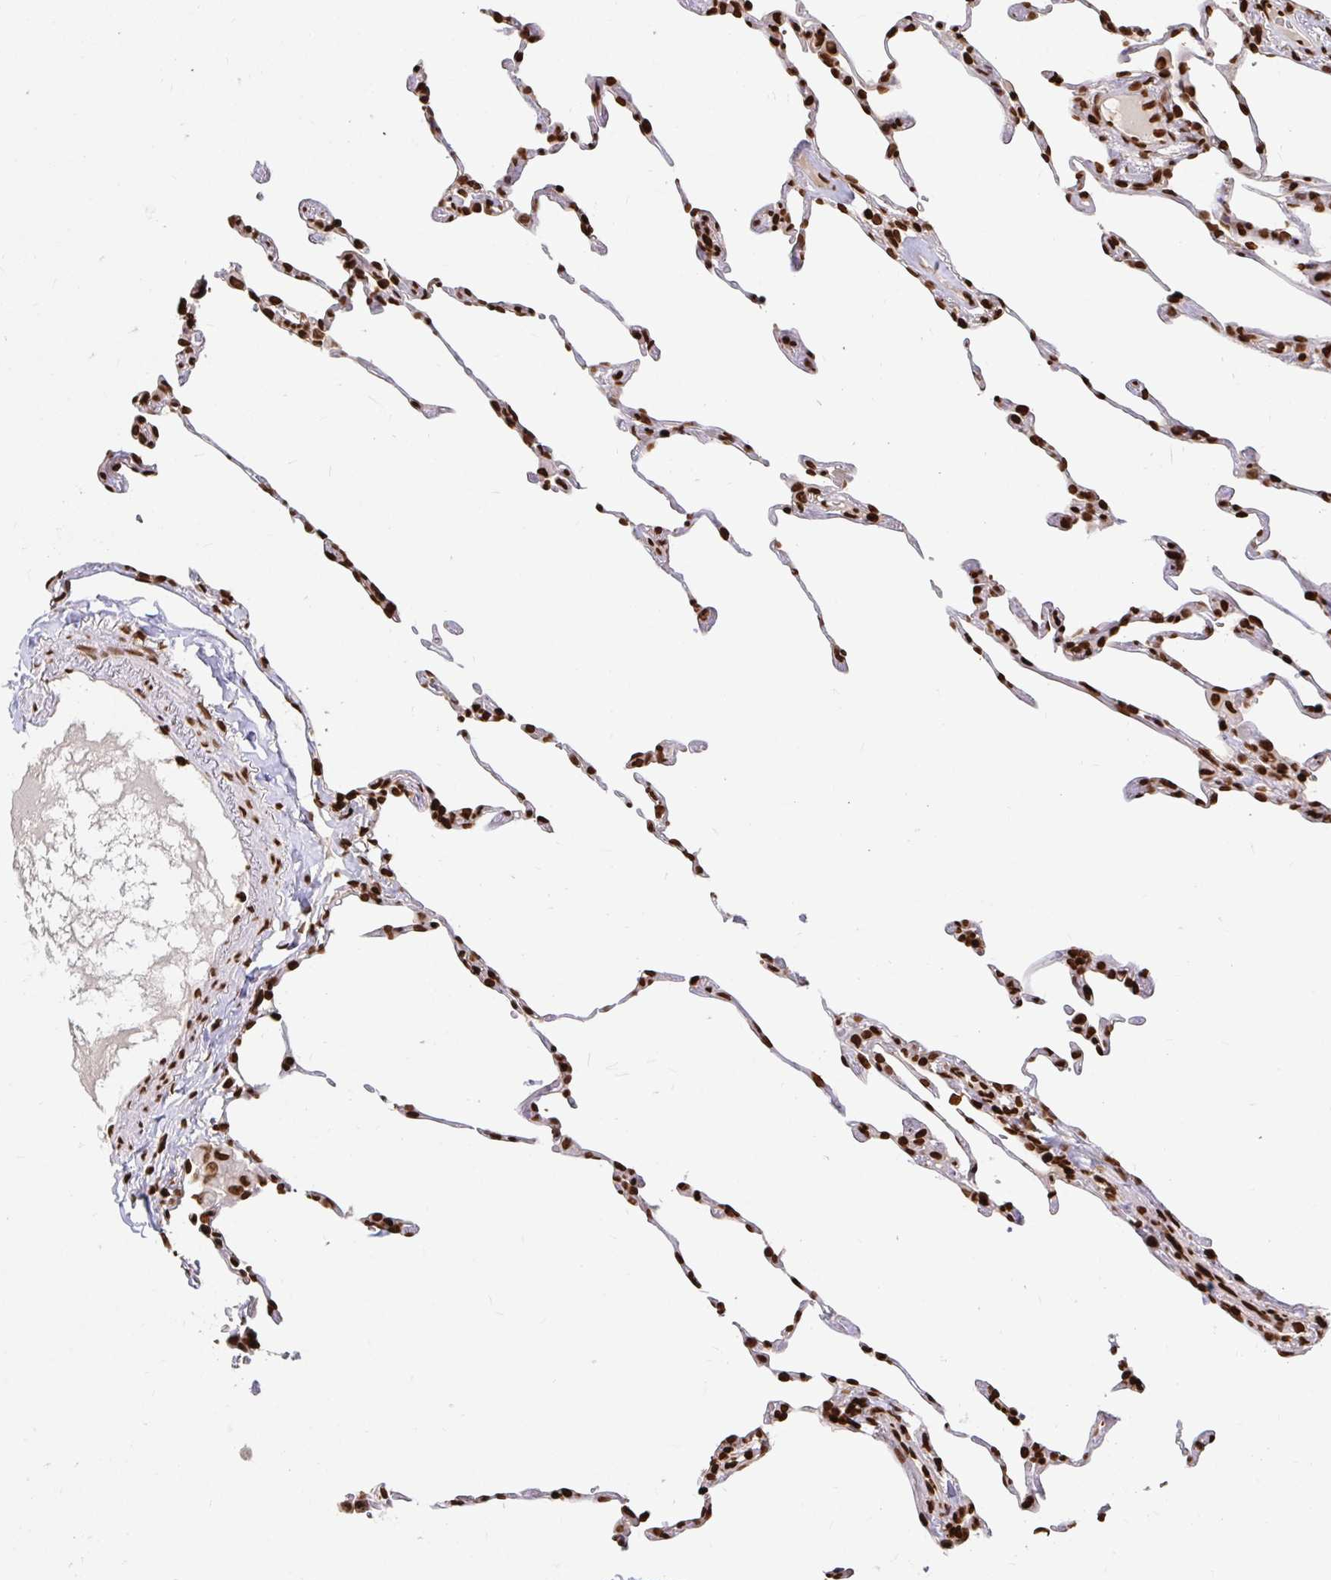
{"staining": {"intensity": "strong", "quantity": ">75%", "location": "nuclear"}, "tissue": "lung", "cell_type": "Alveolar cells", "image_type": "normal", "snomed": [{"axis": "morphology", "description": "Normal tissue, NOS"}, {"axis": "topography", "description": "Lung"}], "caption": "Brown immunohistochemical staining in benign human lung exhibits strong nuclear positivity in about >75% of alveolar cells.", "gene": "H2BC5", "patient": {"sex": "female", "age": 57}}